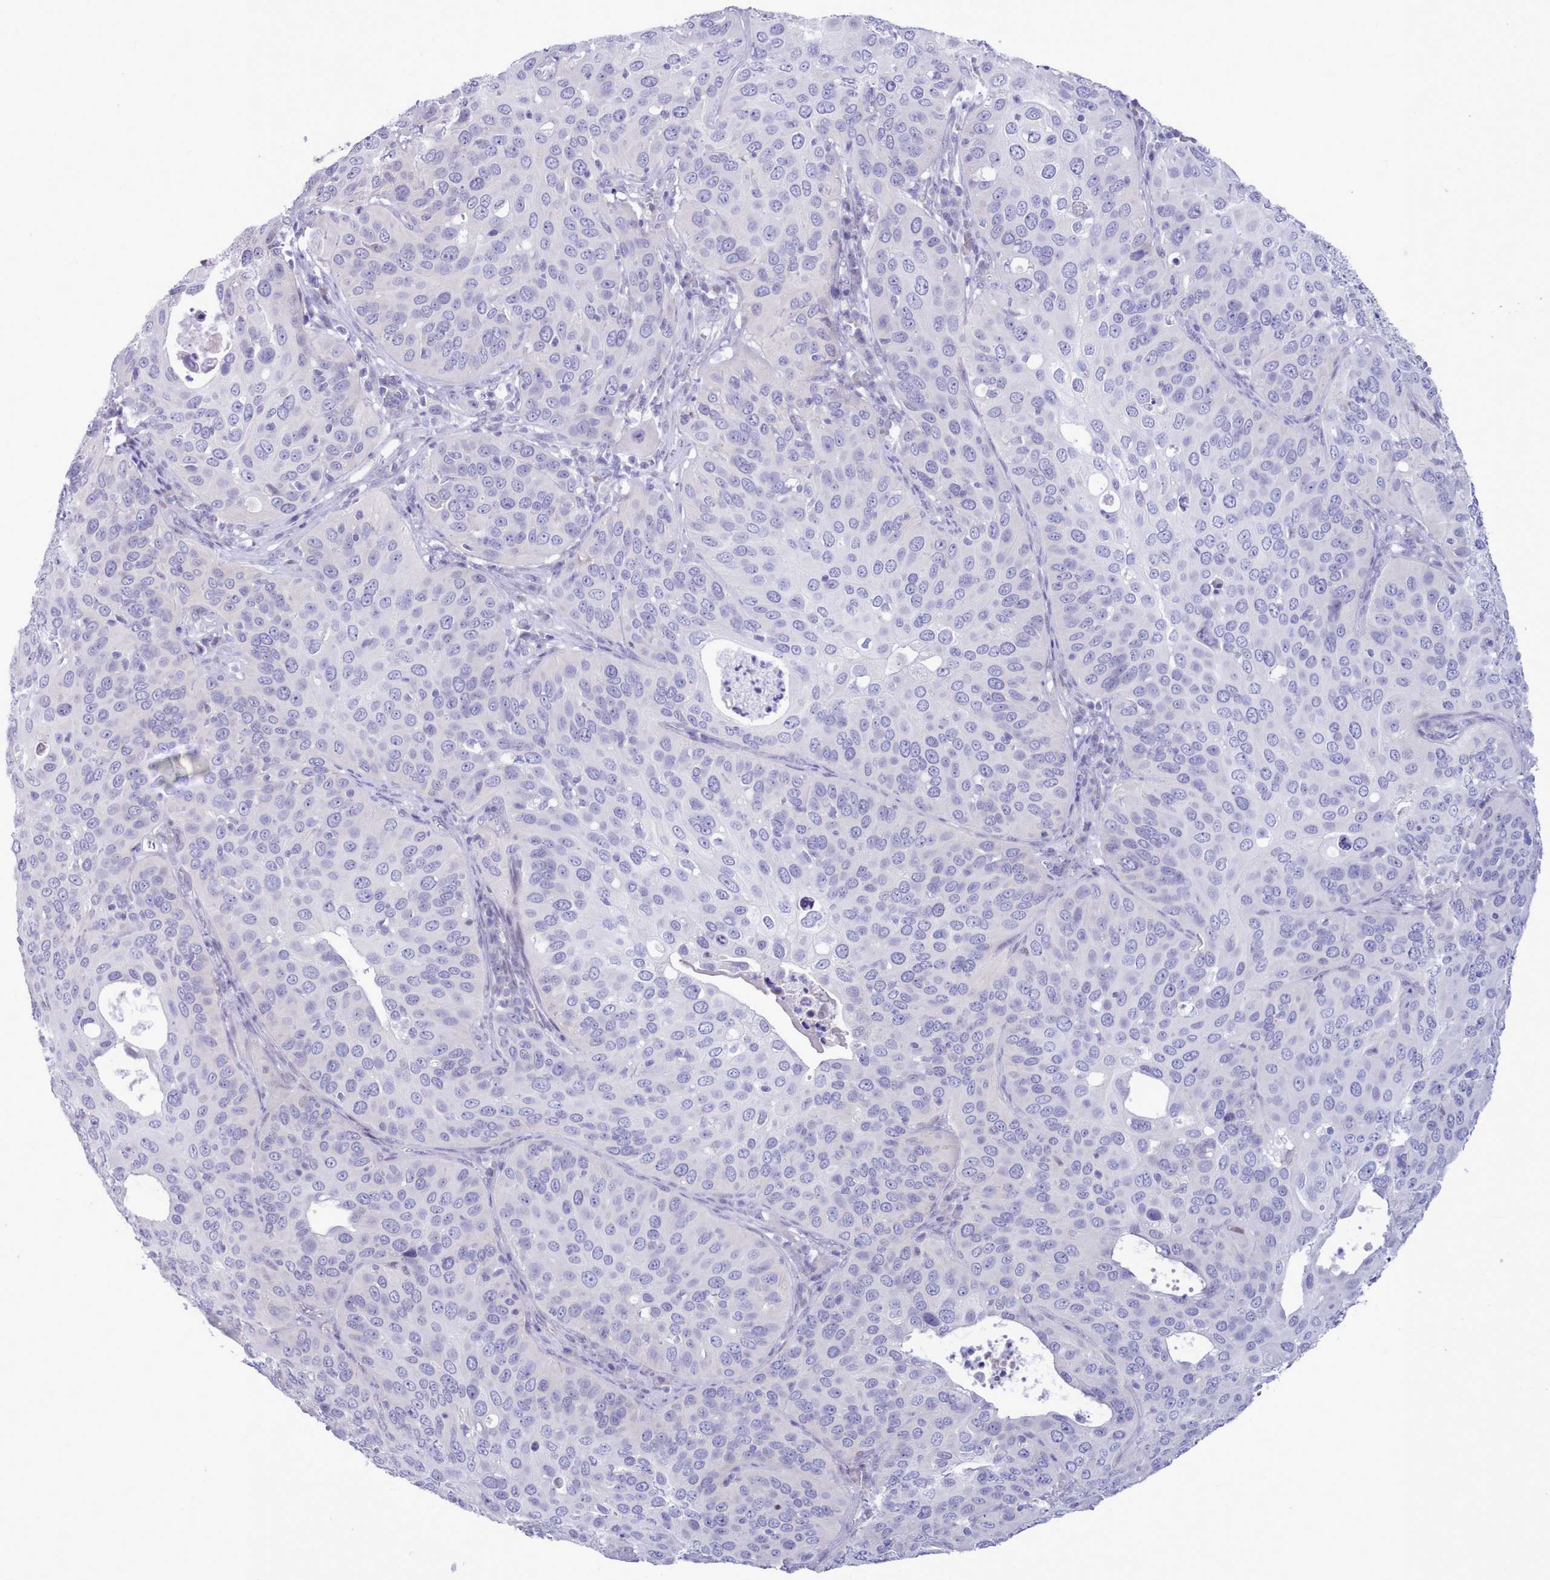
{"staining": {"intensity": "negative", "quantity": "none", "location": "none"}, "tissue": "cervical cancer", "cell_type": "Tumor cells", "image_type": "cancer", "snomed": [{"axis": "morphology", "description": "Squamous cell carcinoma, NOS"}, {"axis": "topography", "description": "Cervix"}], "caption": "Tumor cells are negative for protein expression in human cervical squamous cell carcinoma.", "gene": "TMEM253", "patient": {"sex": "female", "age": 36}}